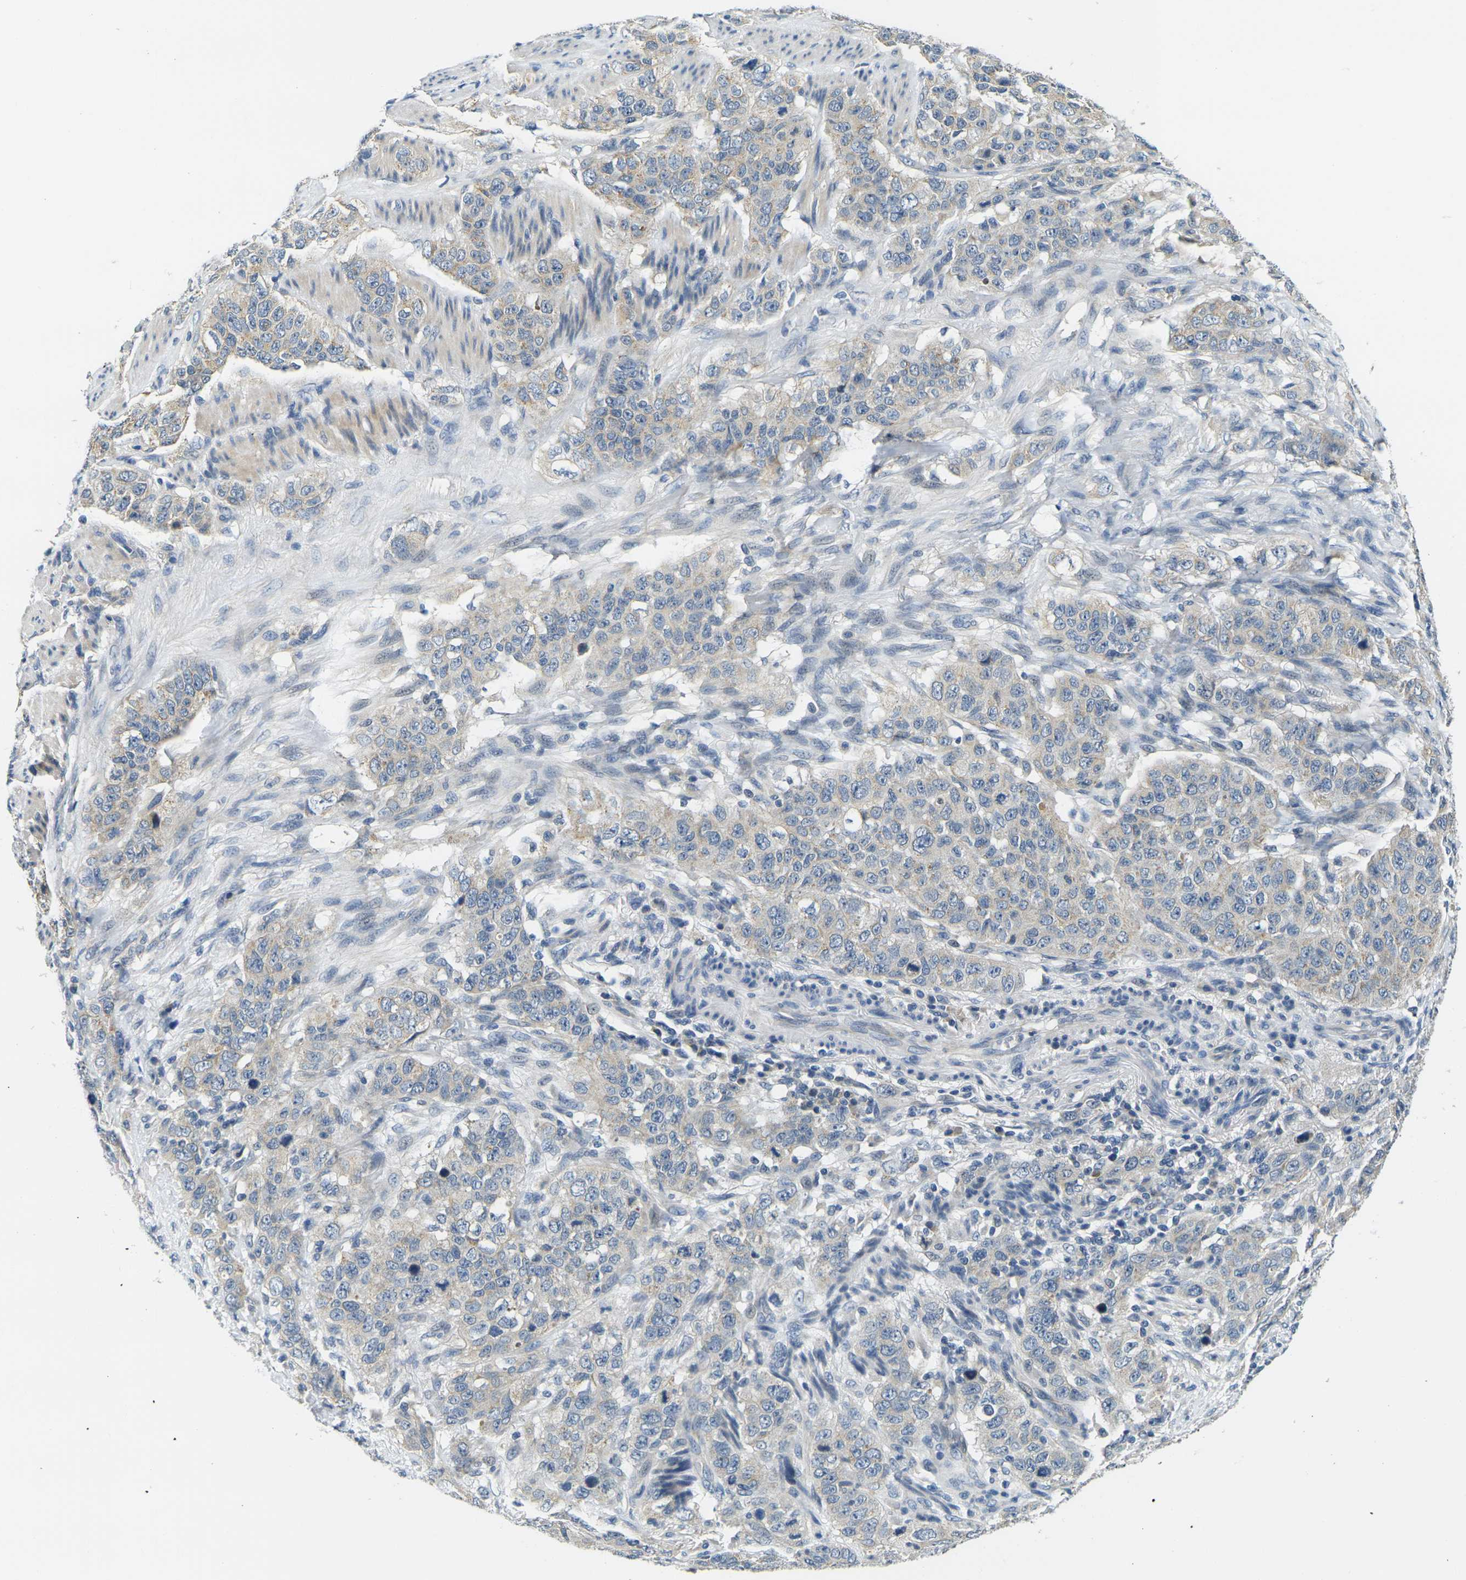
{"staining": {"intensity": "negative", "quantity": "none", "location": "none"}, "tissue": "stomach cancer", "cell_type": "Tumor cells", "image_type": "cancer", "snomed": [{"axis": "morphology", "description": "Adenocarcinoma, NOS"}, {"axis": "topography", "description": "Stomach"}], "caption": "This micrograph is of adenocarcinoma (stomach) stained with IHC to label a protein in brown with the nuclei are counter-stained blue. There is no staining in tumor cells.", "gene": "SHISAL2B", "patient": {"sex": "male", "age": 48}}